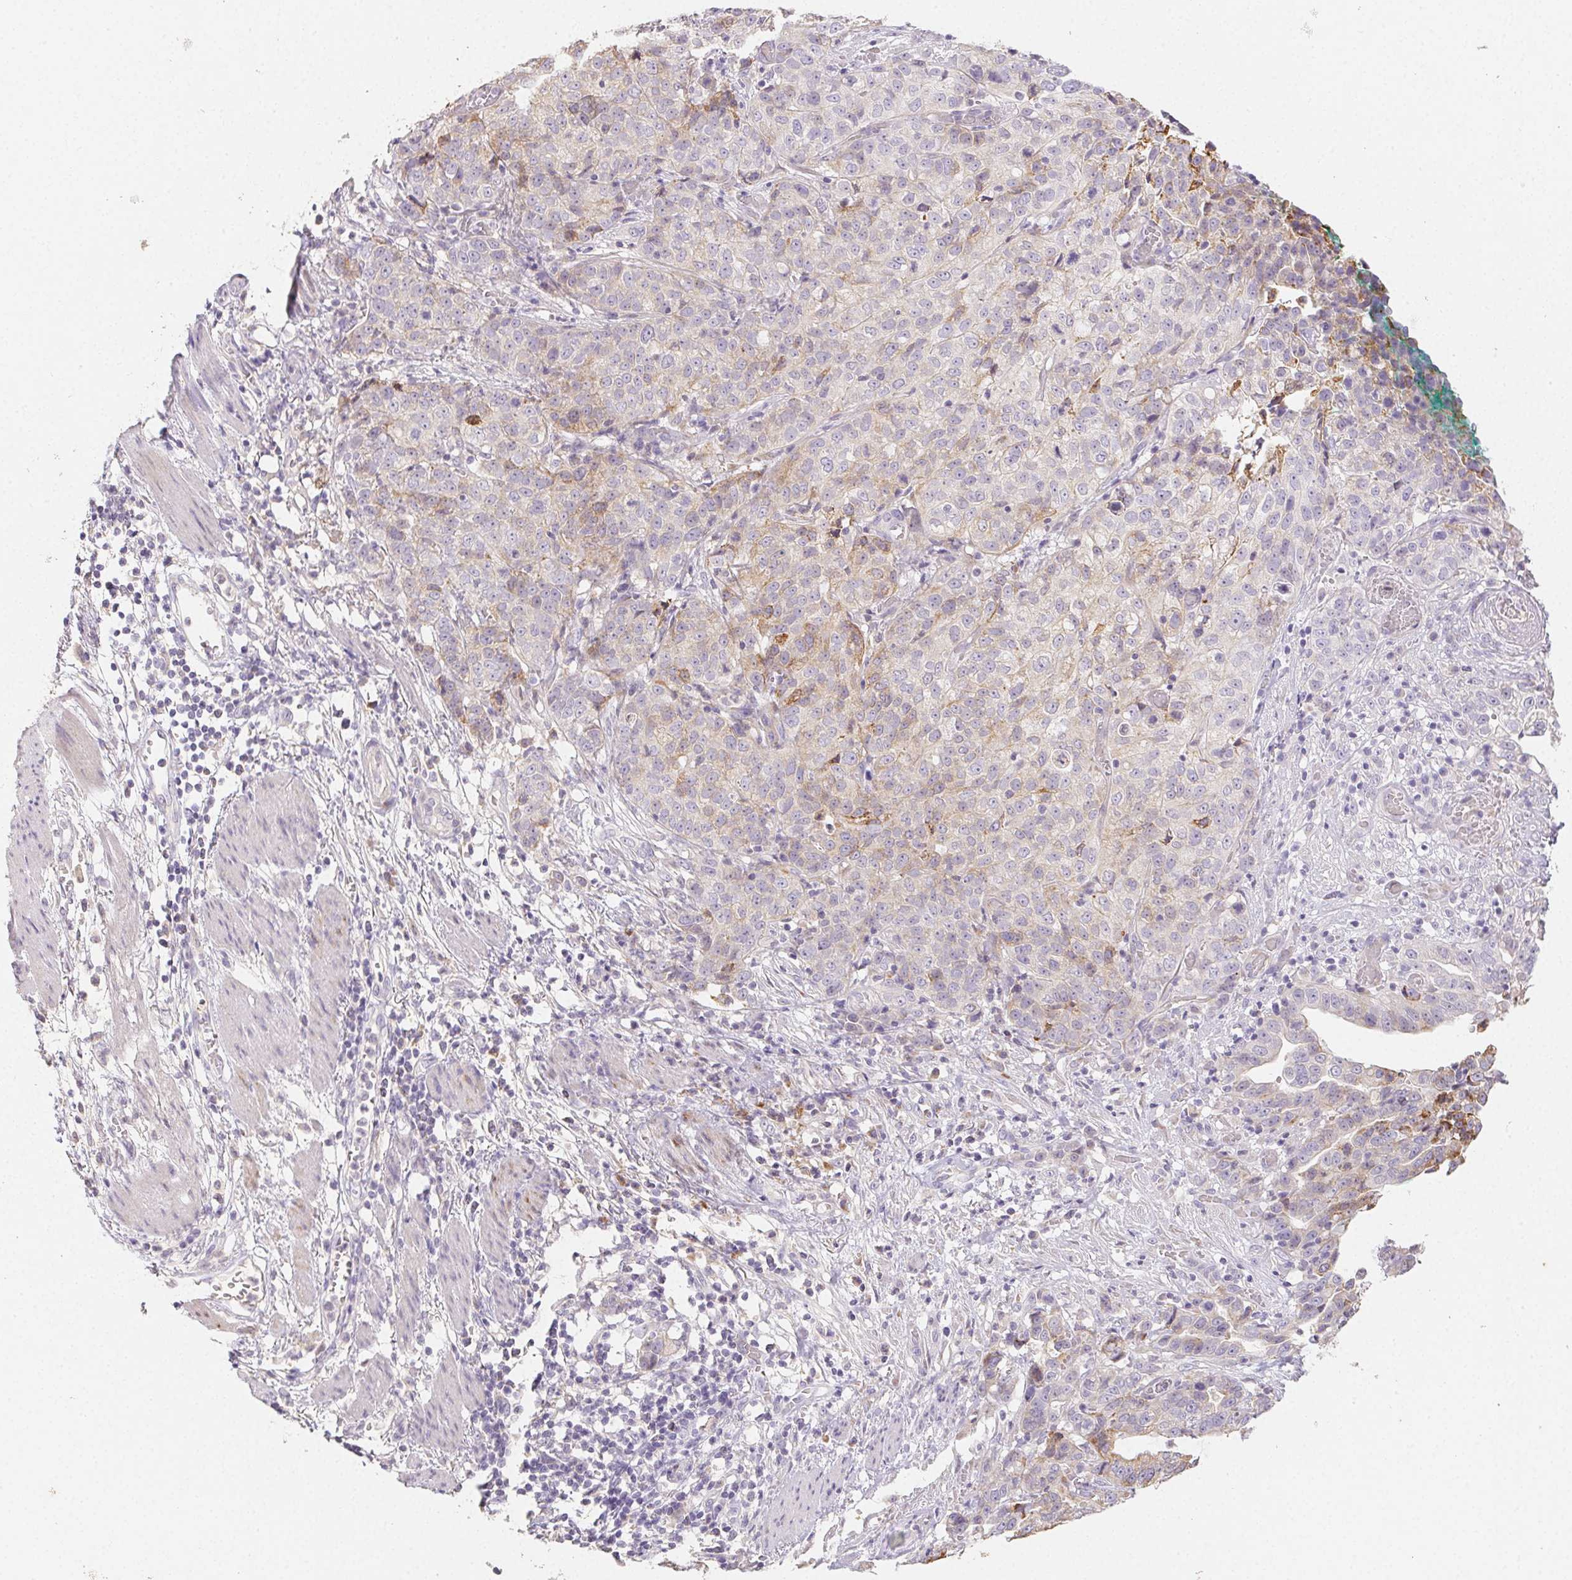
{"staining": {"intensity": "weak", "quantity": "<25%", "location": "cytoplasmic/membranous"}, "tissue": "stomach cancer", "cell_type": "Tumor cells", "image_type": "cancer", "snomed": [{"axis": "morphology", "description": "Adenocarcinoma, NOS"}, {"axis": "topography", "description": "Stomach, upper"}], "caption": "Immunohistochemistry of human stomach cancer demonstrates no expression in tumor cells.", "gene": "ACVR1B", "patient": {"sex": "female", "age": 67}}